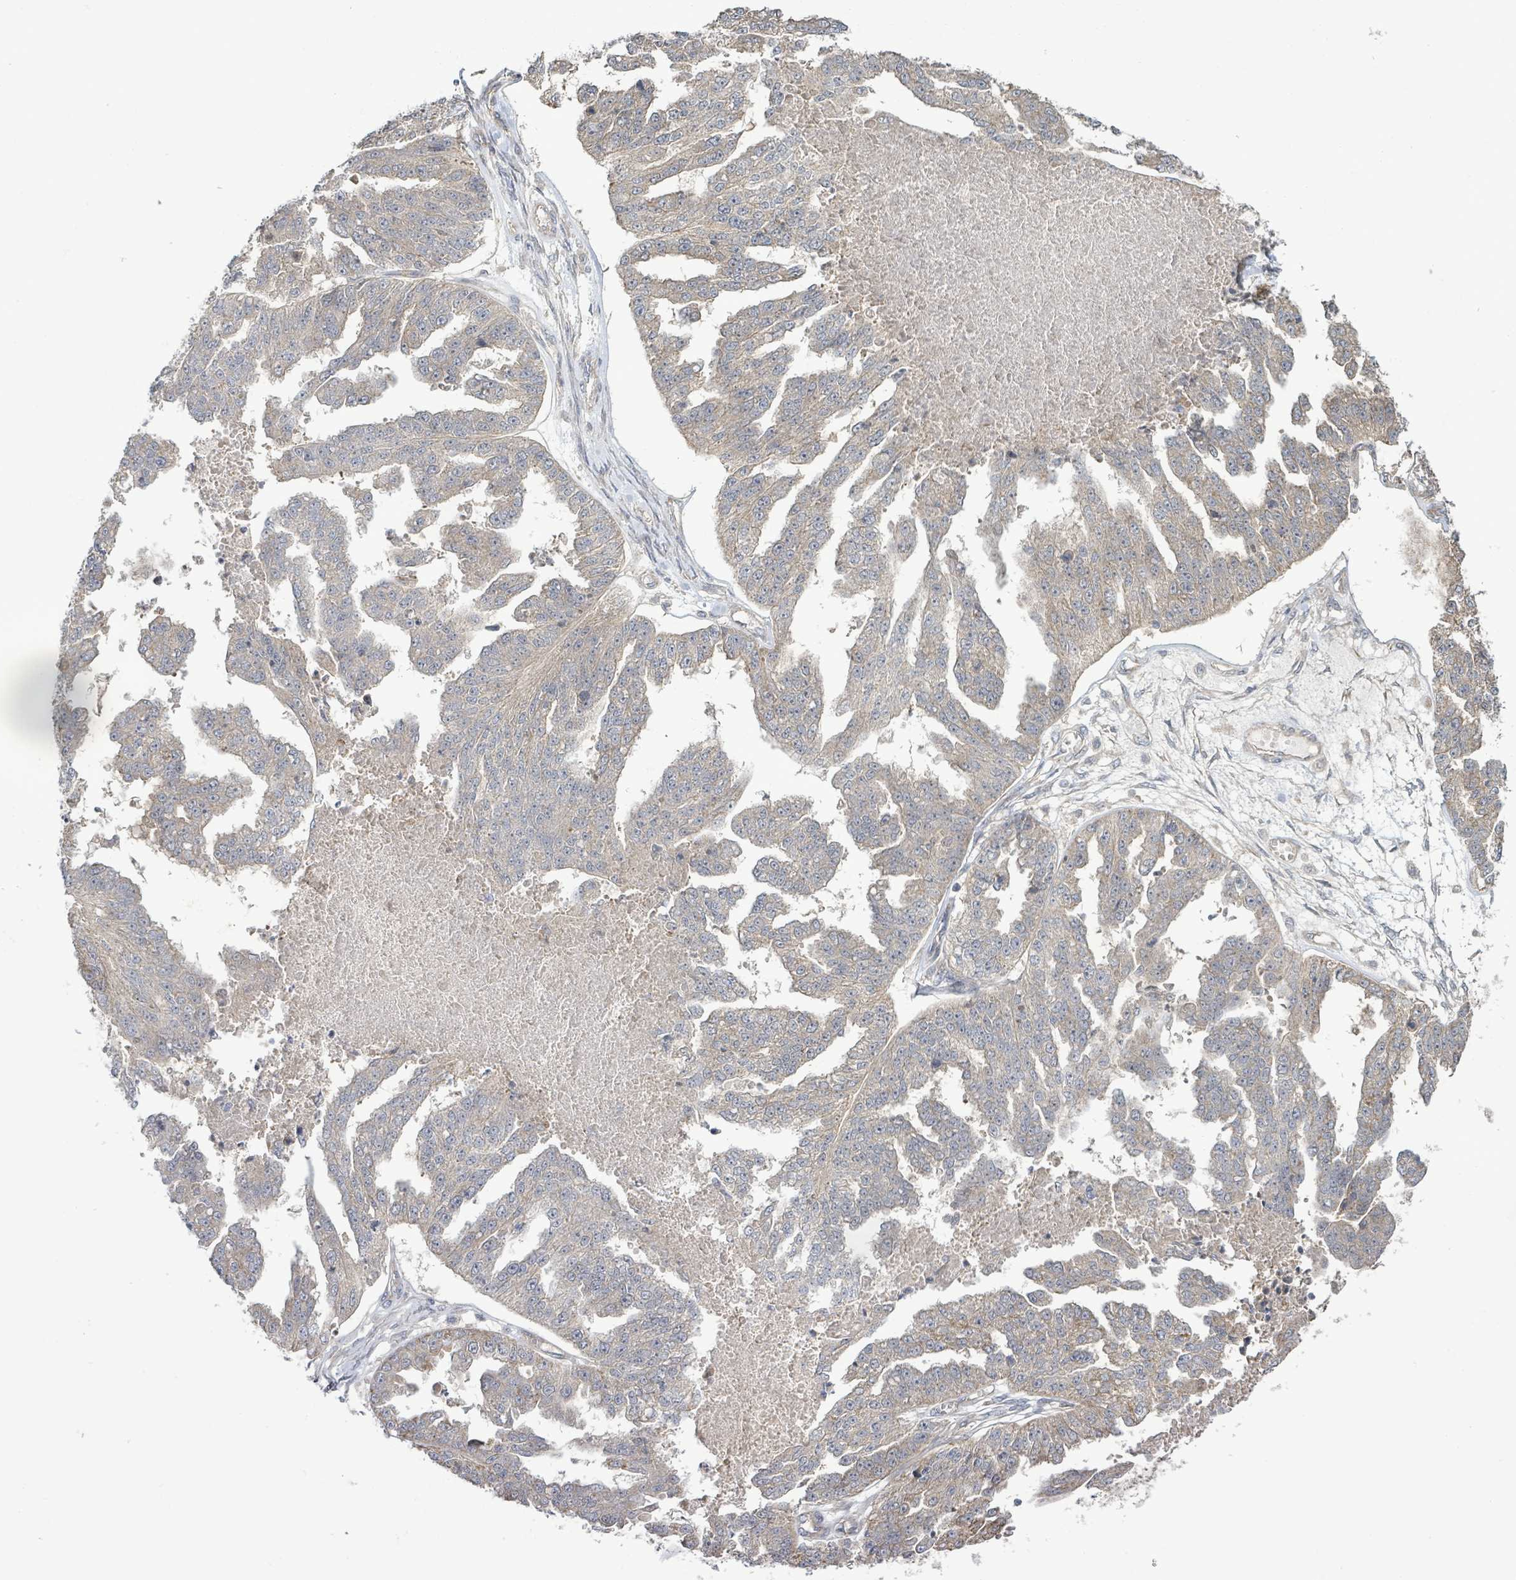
{"staining": {"intensity": "moderate", "quantity": "25%-75%", "location": "cytoplasmic/membranous"}, "tissue": "ovarian cancer", "cell_type": "Tumor cells", "image_type": "cancer", "snomed": [{"axis": "morphology", "description": "Cystadenocarcinoma, serous, NOS"}, {"axis": "topography", "description": "Ovary"}], "caption": "IHC histopathology image of human ovarian cancer (serous cystadenocarcinoma) stained for a protein (brown), which reveals medium levels of moderate cytoplasmic/membranous expression in approximately 25%-75% of tumor cells.", "gene": "KBTBD11", "patient": {"sex": "female", "age": 58}}